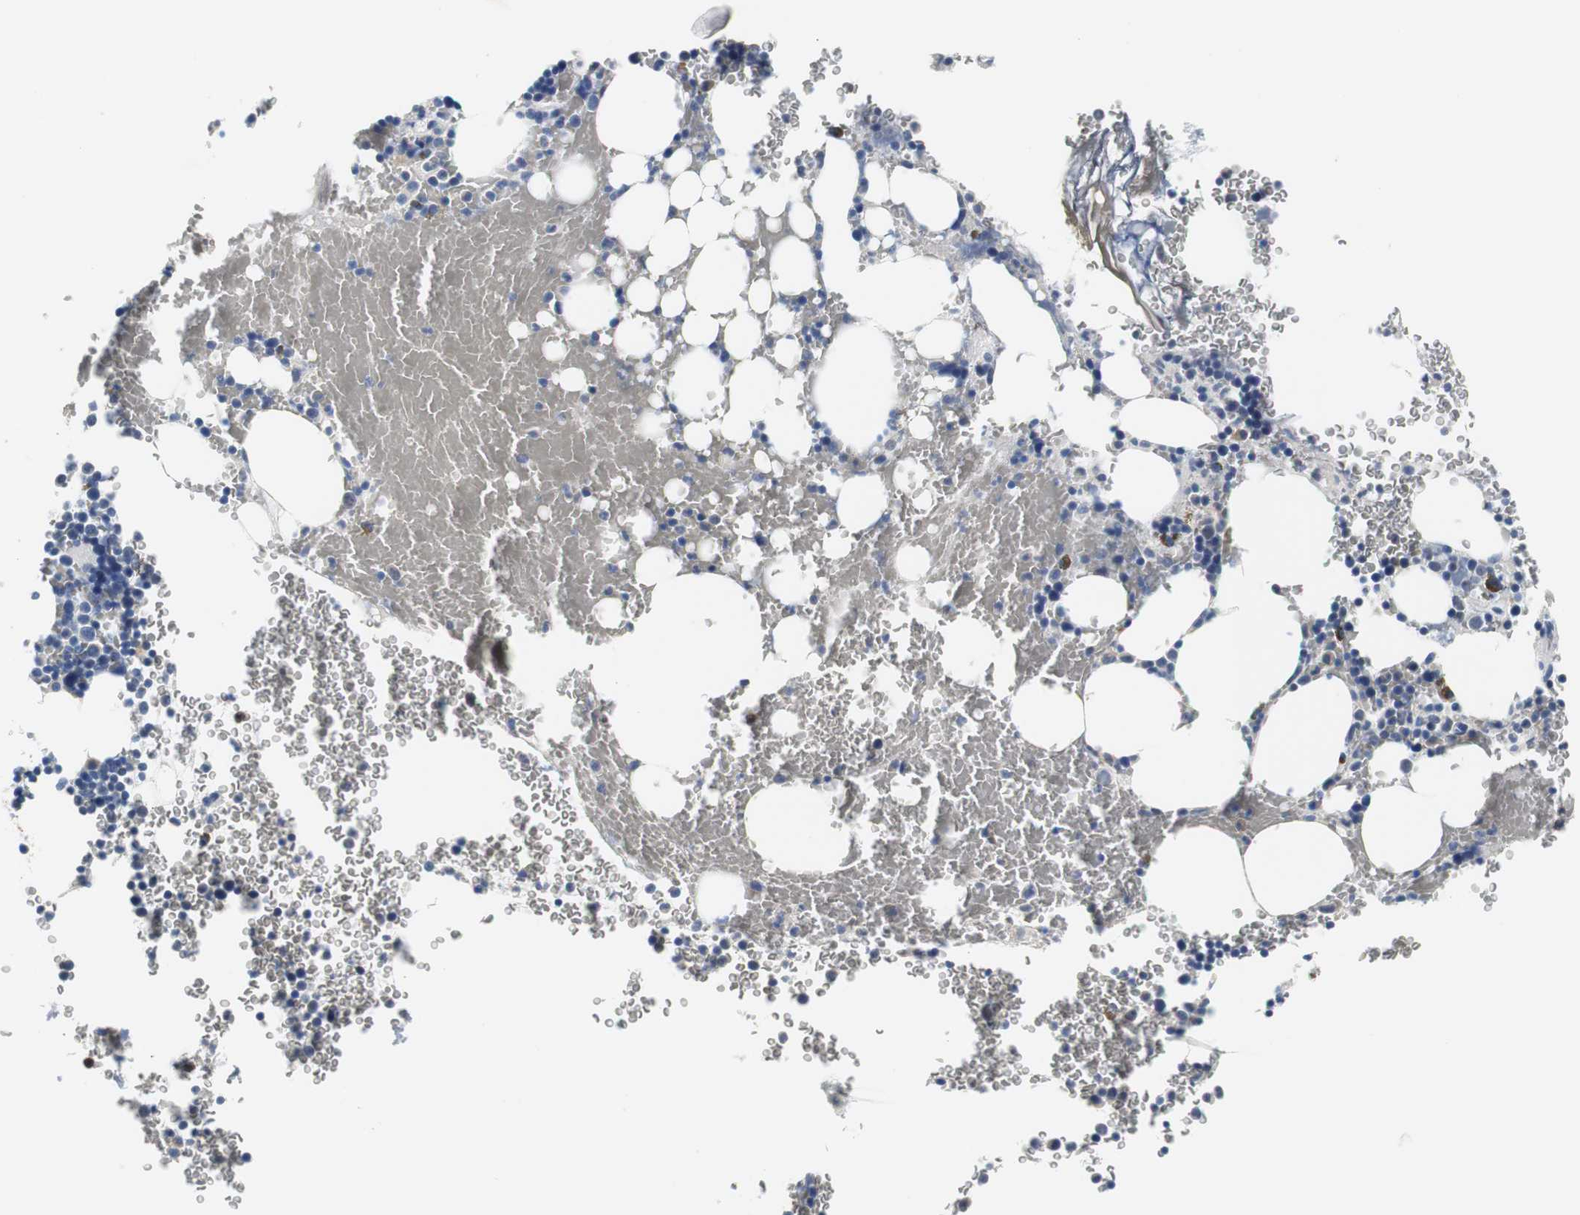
{"staining": {"intensity": "moderate", "quantity": "<25%", "location": "cytoplasmic/membranous"}, "tissue": "bone marrow", "cell_type": "Hematopoietic cells", "image_type": "normal", "snomed": [{"axis": "morphology", "description": "Normal tissue, NOS"}, {"axis": "topography", "description": "Bone marrow"}], "caption": "Protein staining of normal bone marrow reveals moderate cytoplasmic/membranous positivity in approximately <25% of hematopoietic cells. (IHC, brightfield microscopy, high magnification).", "gene": "PCK1", "patient": {"sex": "female", "age": 73}}